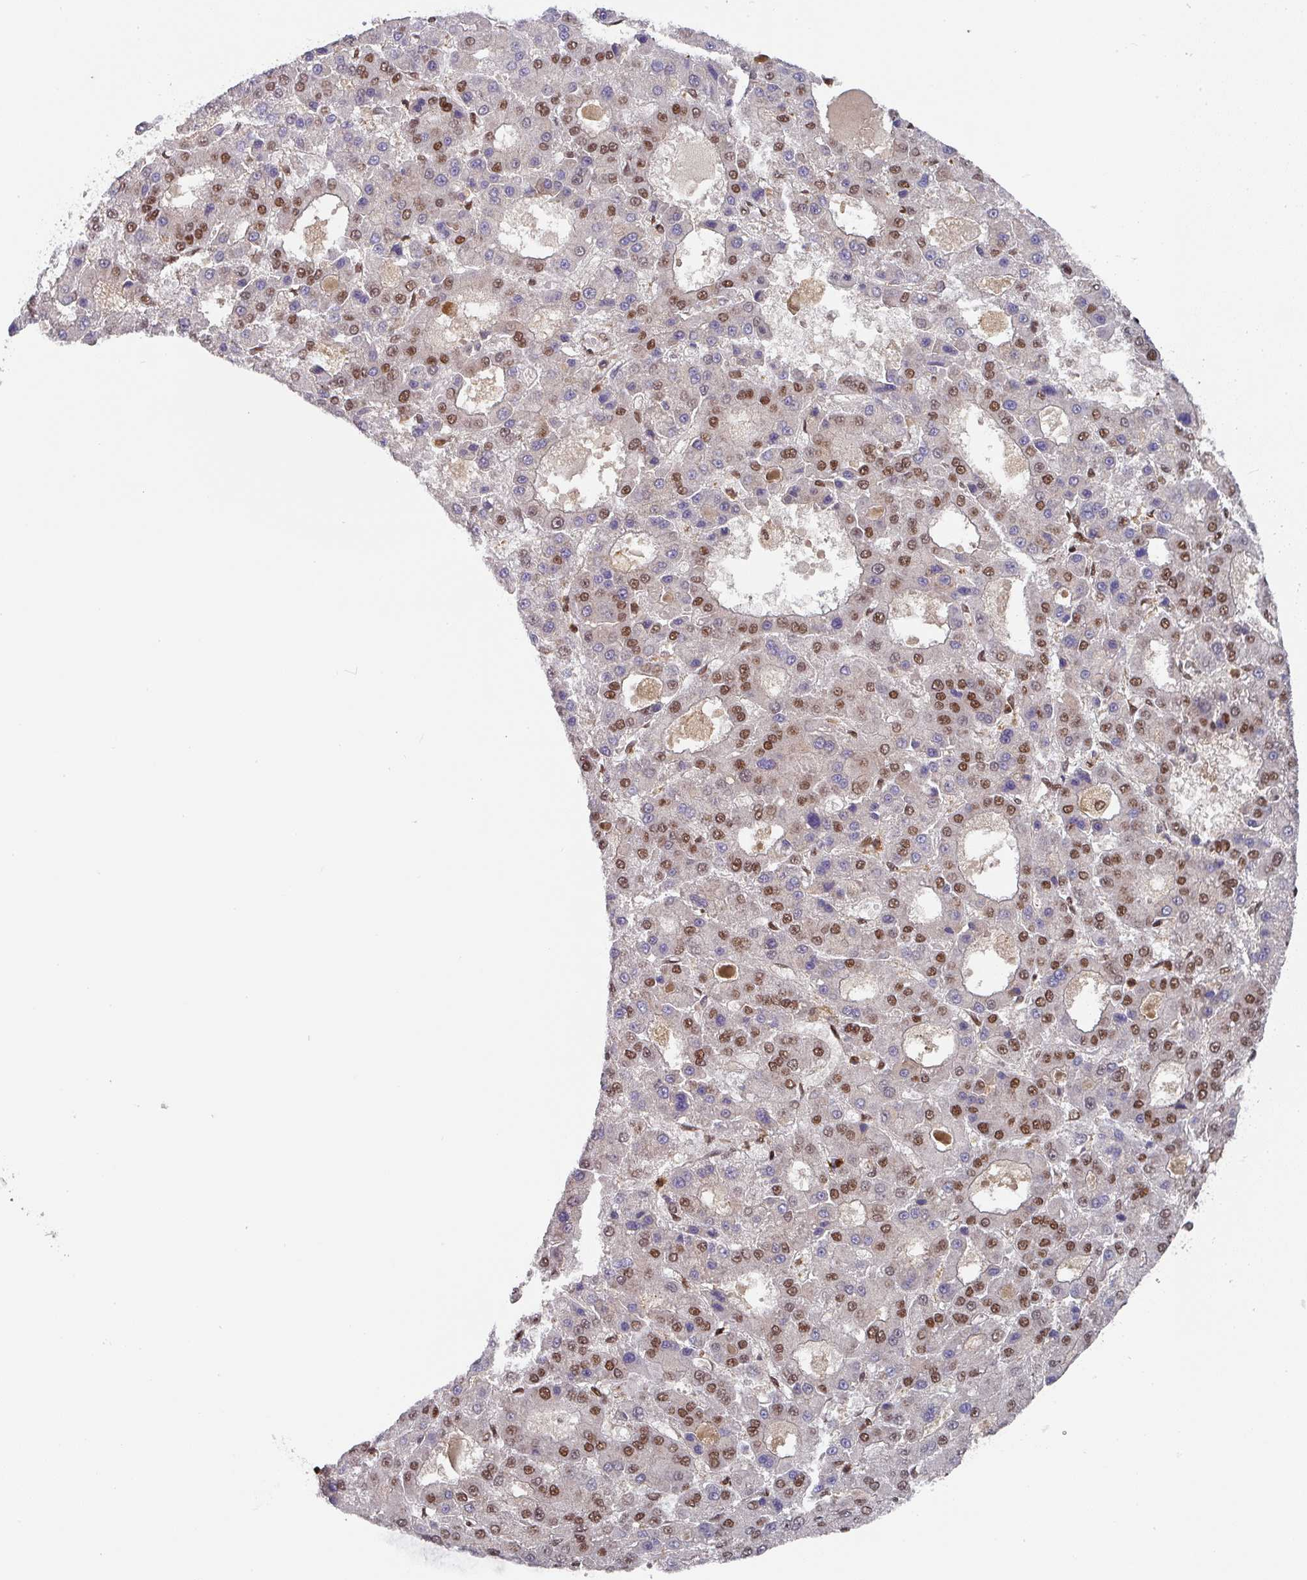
{"staining": {"intensity": "moderate", "quantity": "25%-75%", "location": "nuclear"}, "tissue": "liver cancer", "cell_type": "Tumor cells", "image_type": "cancer", "snomed": [{"axis": "morphology", "description": "Carcinoma, Hepatocellular, NOS"}, {"axis": "topography", "description": "Liver"}], "caption": "About 25%-75% of tumor cells in human liver hepatocellular carcinoma display moderate nuclear protein expression as visualized by brown immunohistochemical staining.", "gene": "DIDO1", "patient": {"sex": "male", "age": 70}}